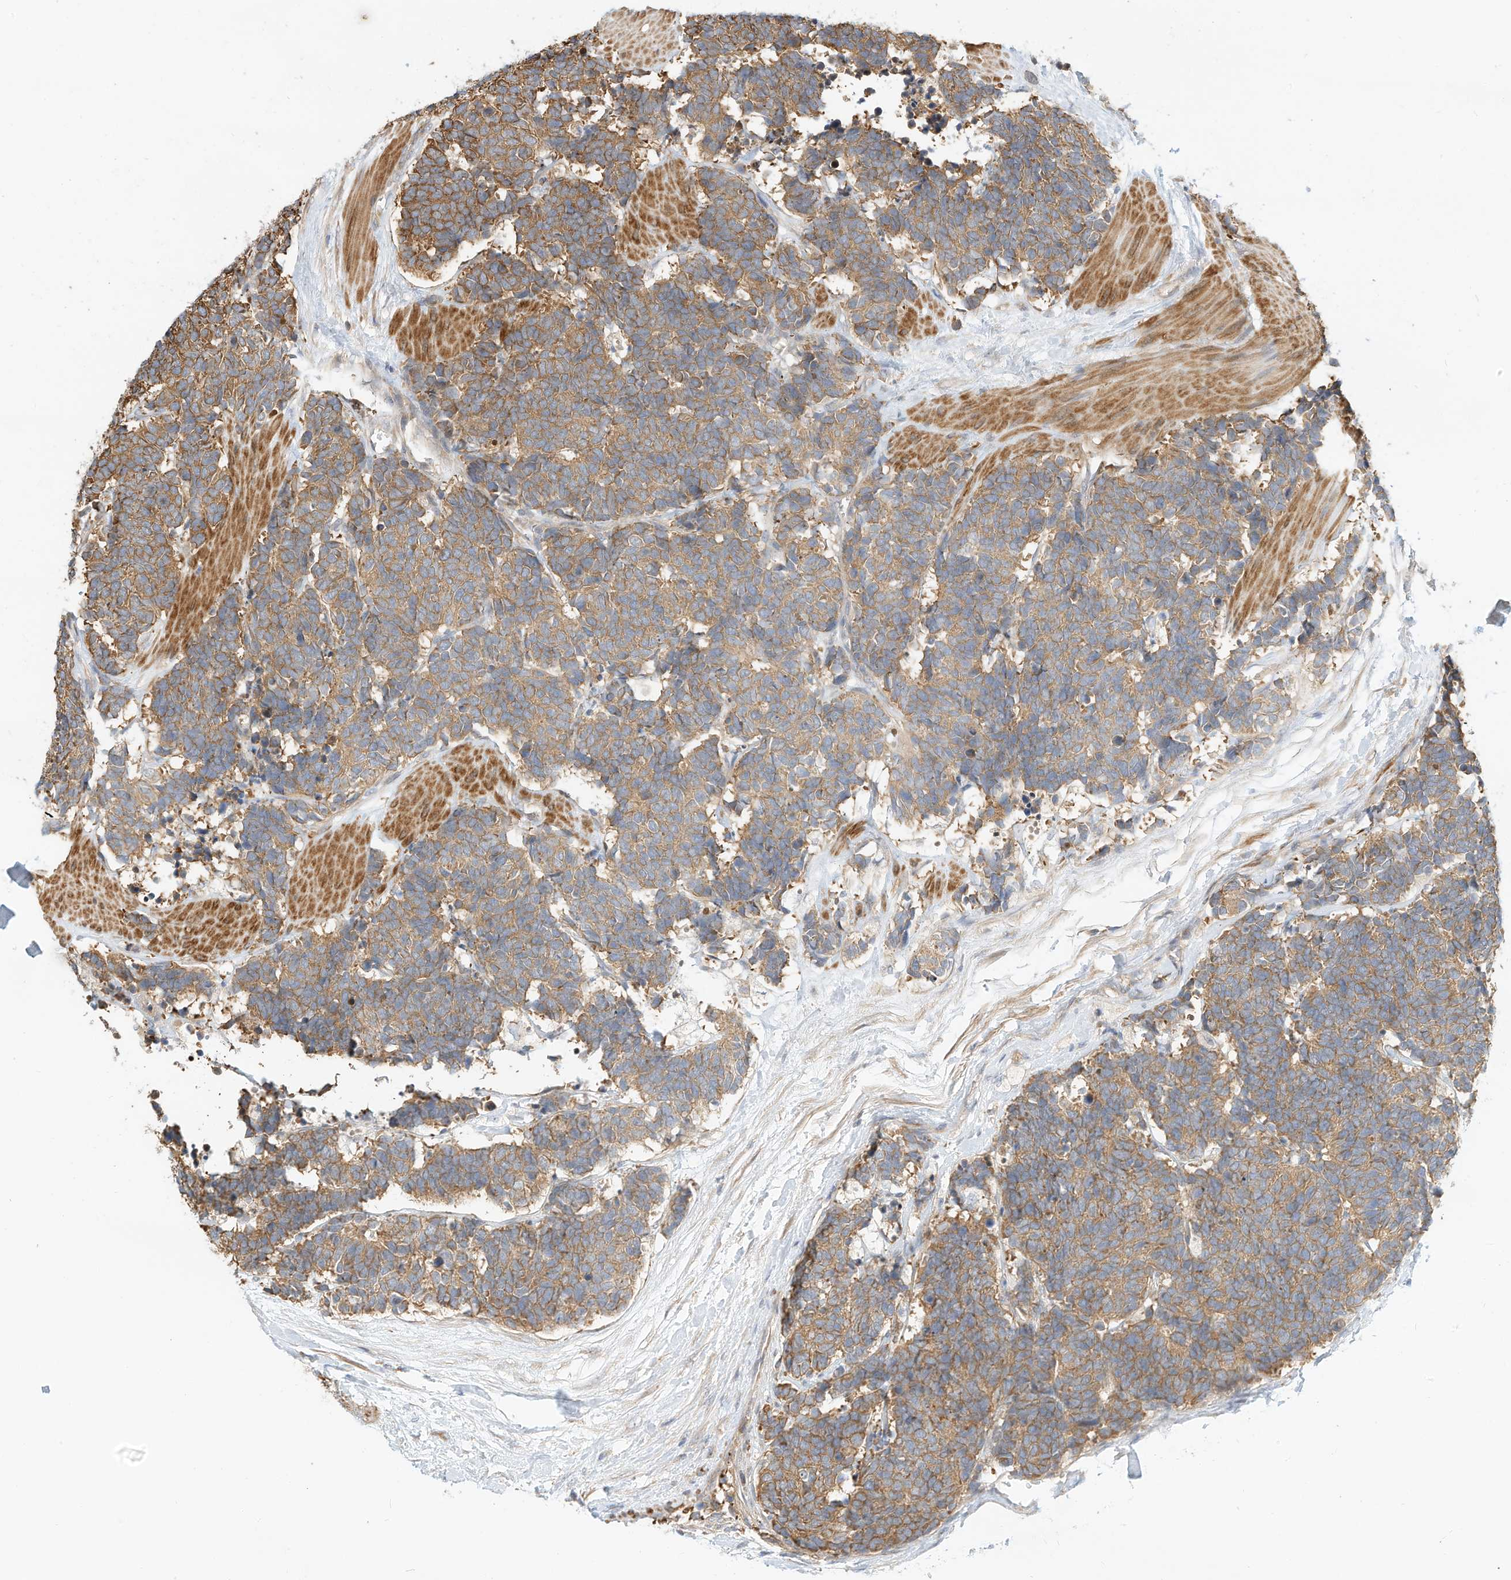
{"staining": {"intensity": "moderate", "quantity": ">75%", "location": "cytoplasmic/membranous"}, "tissue": "carcinoid", "cell_type": "Tumor cells", "image_type": "cancer", "snomed": [{"axis": "morphology", "description": "Carcinoma, NOS"}, {"axis": "morphology", "description": "Carcinoid, malignant, NOS"}, {"axis": "topography", "description": "Urinary bladder"}], "caption": "Approximately >75% of tumor cells in human carcinoid demonstrate moderate cytoplasmic/membranous protein staining as visualized by brown immunohistochemical staining.", "gene": "OFD1", "patient": {"sex": "male", "age": 57}}